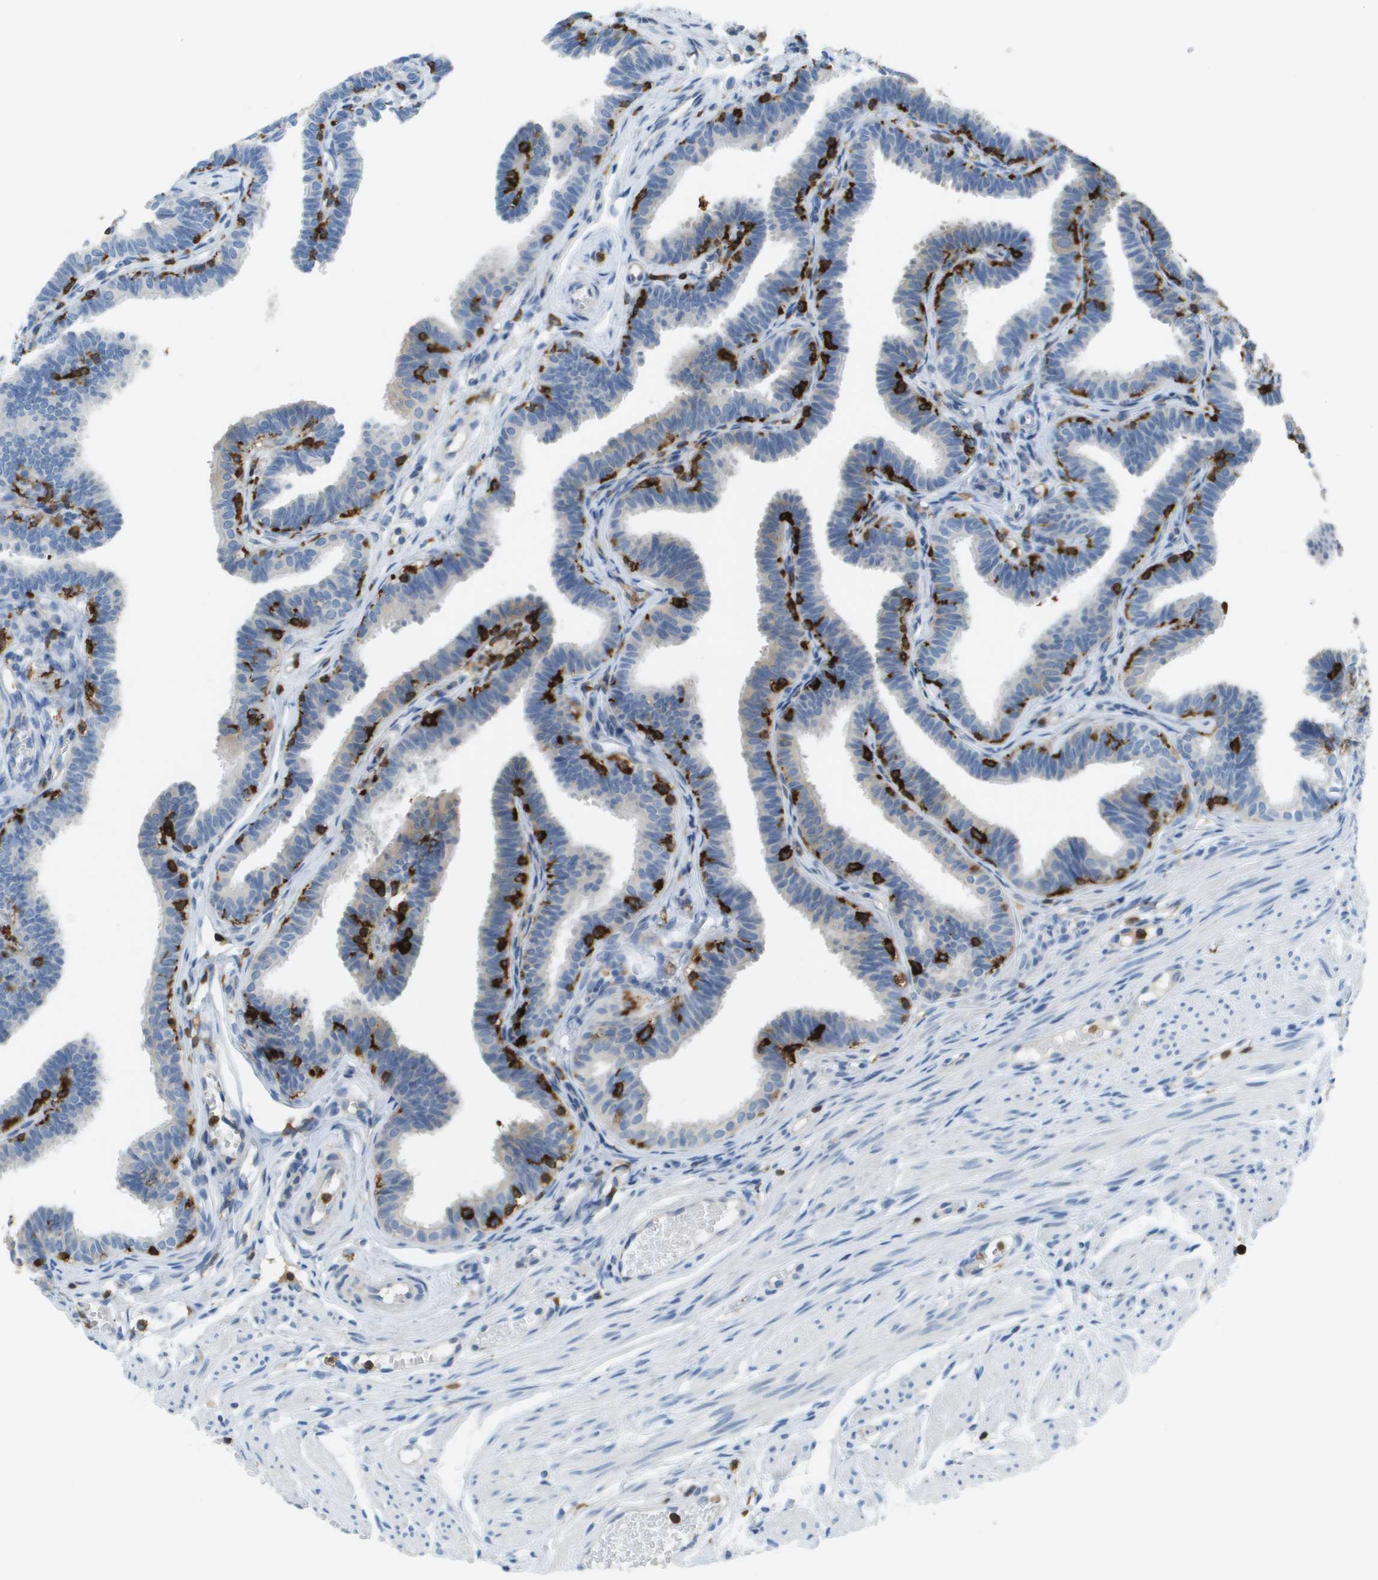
{"staining": {"intensity": "negative", "quantity": "none", "location": "none"}, "tissue": "fallopian tube", "cell_type": "Glandular cells", "image_type": "normal", "snomed": [{"axis": "morphology", "description": "Normal tissue, NOS"}, {"axis": "topography", "description": "Fallopian tube"}, {"axis": "topography", "description": "Ovary"}], "caption": "Immunohistochemical staining of unremarkable fallopian tube reveals no significant expression in glandular cells.", "gene": "APBB1IP", "patient": {"sex": "female", "age": 23}}